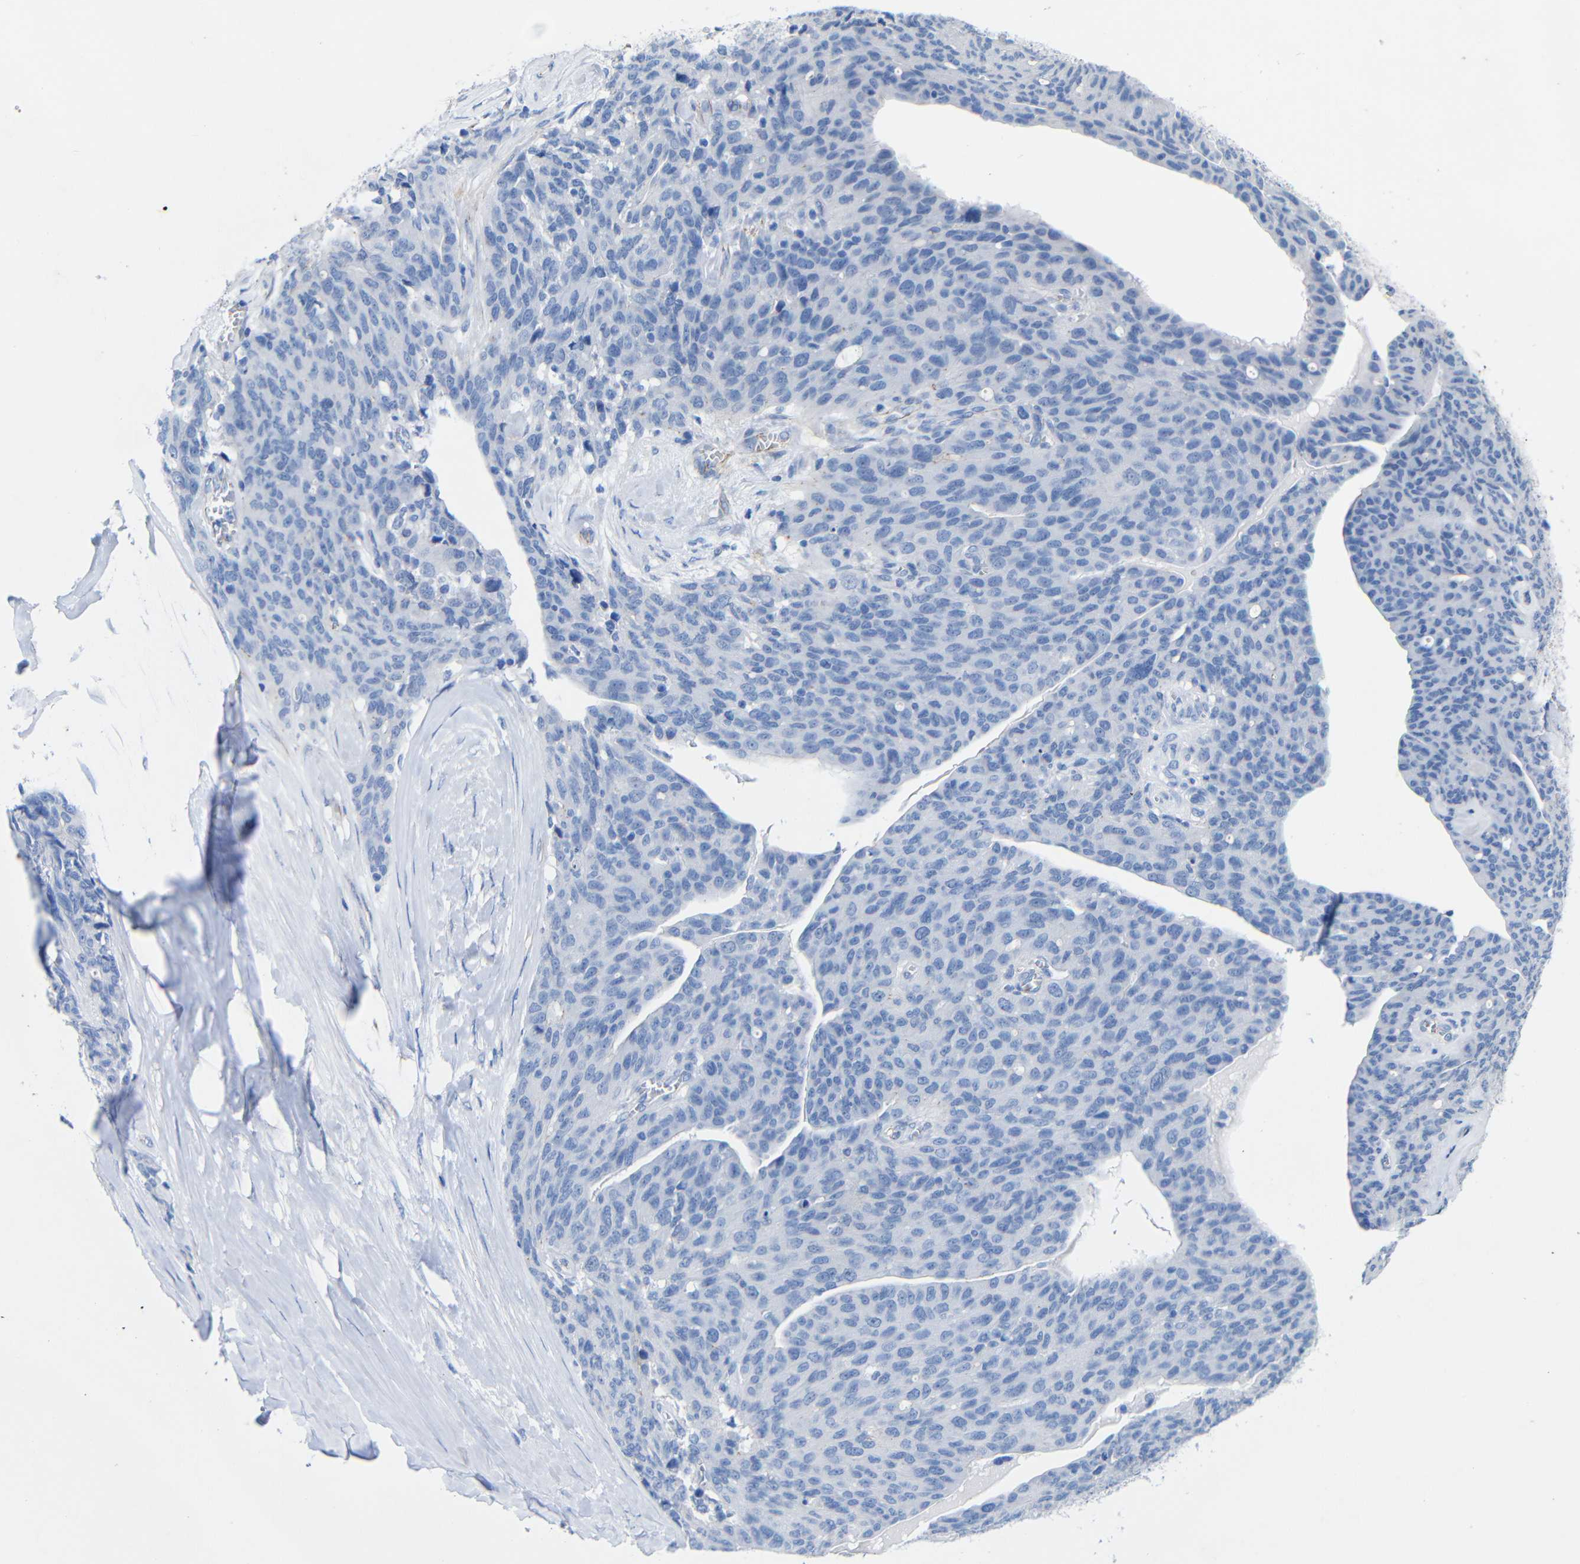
{"staining": {"intensity": "negative", "quantity": "none", "location": "none"}, "tissue": "ovarian cancer", "cell_type": "Tumor cells", "image_type": "cancer", "snomed": [{"axis": "morphology", "description": "Carcinoma, endometroid"}, {"axis": "topography", "description": "Ovary"}], "caption": "An immunohistochemistry (IHC) image of ovarian cancer is shown. There is no staining in tumor cells of ovarian cancer.", "gene": "CGNL1", "patient": {"sex": "female", "age": 60}}